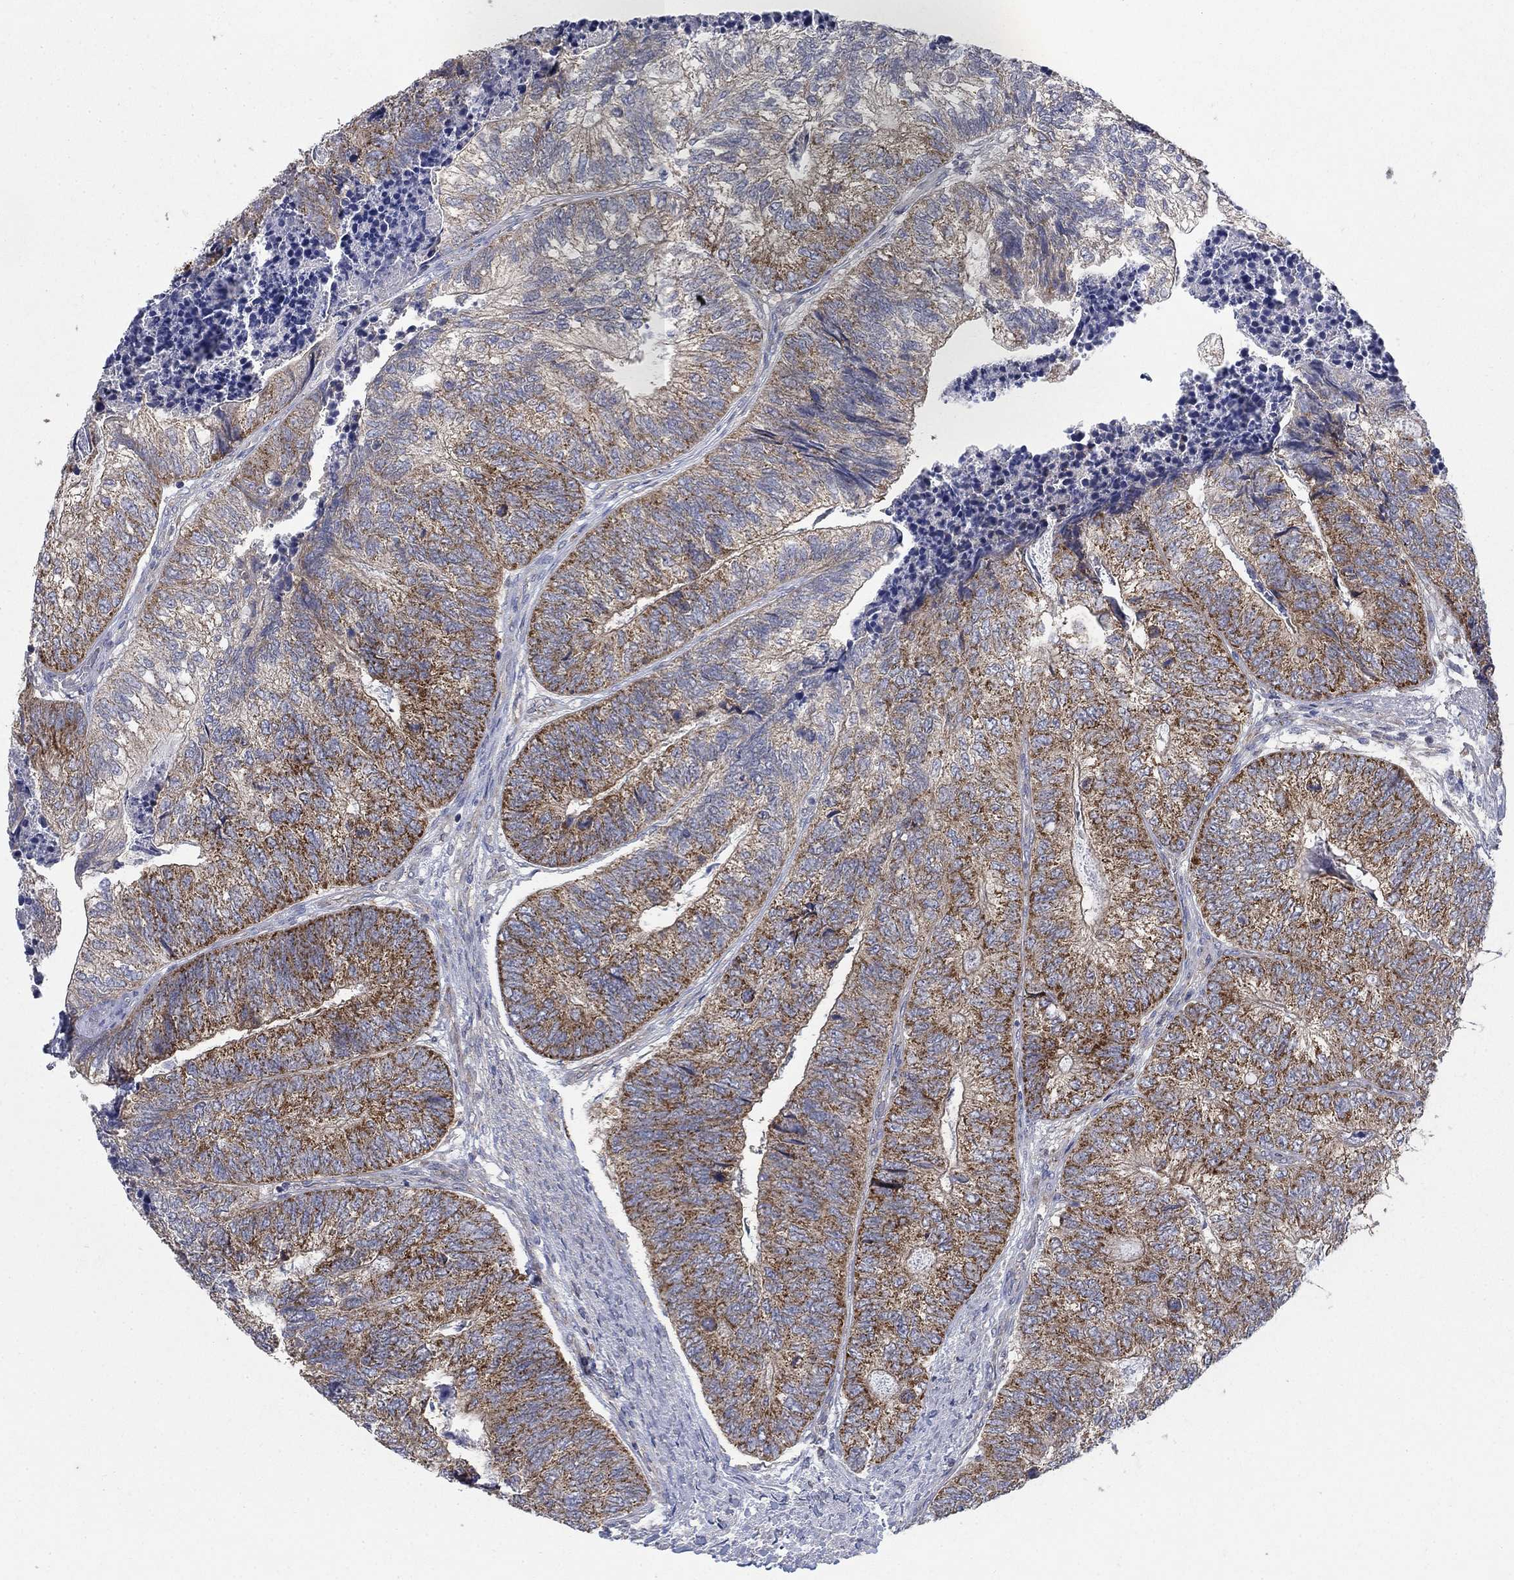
{"staining": {"intensity": "moderate", "quantity": "25%-75%", "location": "cytoplasmic/membranous"}, "tissue": "colorectal cancer", "cell_type": "Tumor cells", "image_type": "cancer", "snomed": [{"axis": "morphology", "description": "Adenocarcinoma, NOS"}, {"axis": "topography", "description": "Colon"}], "caption": "Brown immunohistochemical staining in human colorectal cancer exhibits moderate cytoplasmic/membranous positivity in approximately 25%-75% of tumor cells.", "gene": "NME7", "patient": {"sex": "female", "age": 67}}